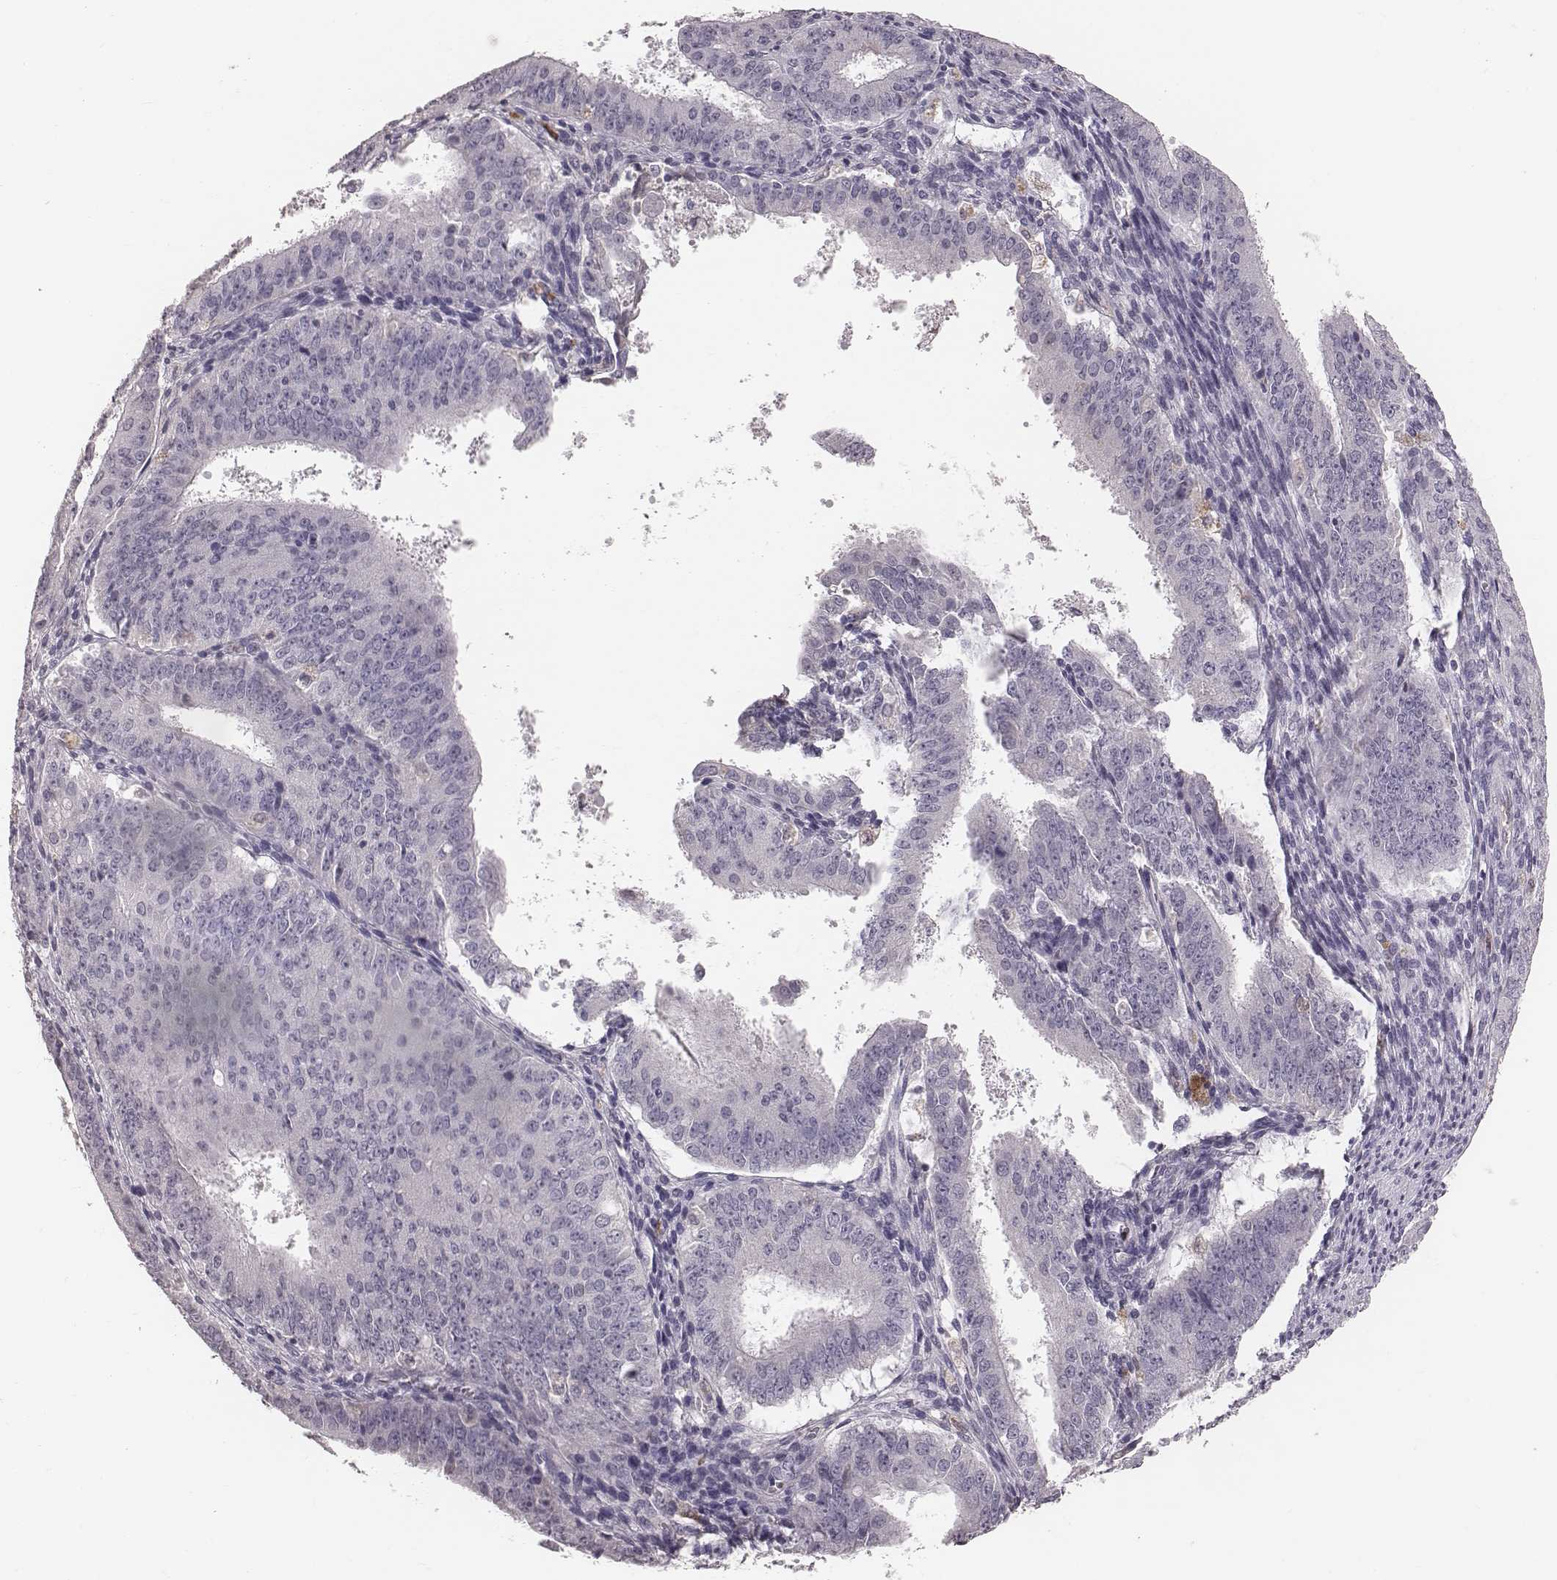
{"staining": {"intensity": "negative", "quantity": "none", "location": "none"}, "tissue": "ovarian cancer", "cell_type": "Tumor cells", "image_type": "cancer", "snomed": [{"axis": "morphology", "description": "Carcinoma, endometroid"}, {"axis": "topography", "description": "Ovary"}], "caption": "A high-resolution micrograph shows IHC staining of ovarian cancer, which exhibits no significant positivity in tumor cells. The staining was performed using DAB to visualize the protein expression in brown, while the nuclei were stained in blue with hematoxylin (Magnification: 20x).", "gene": "CFTR", "patient": {"sex": "female", "age": 42}}